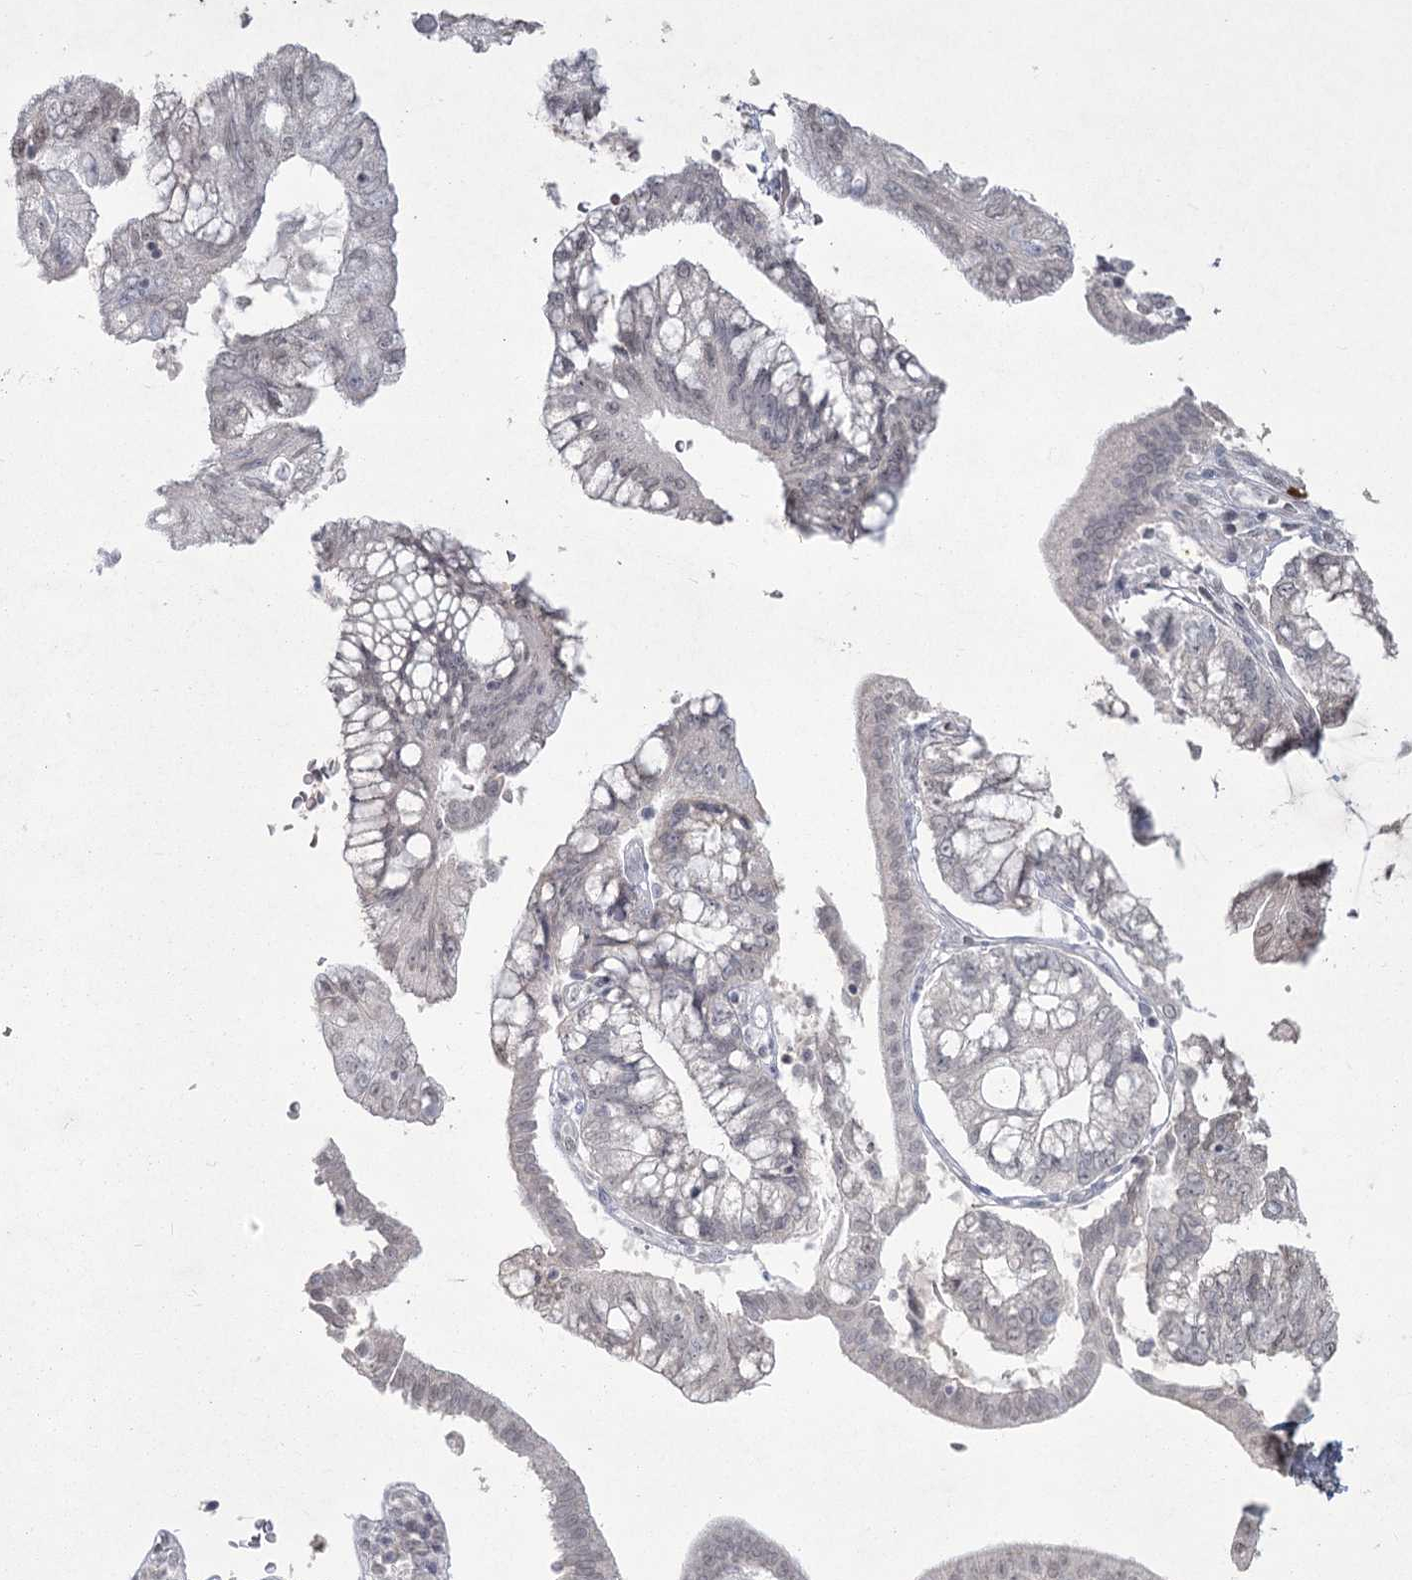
{"staining": {"intensity": "negative", "quantity": "none", "location": "none"}, "tissue": "pancreatic cancer", "cell_type": "Tumor cells", "image_type": "cancer", "snomed": [{"axis": "morphology", "description": "Adenocarcinoma, NOS"}, {"axis": "topography", "description": "Pancreas"}], "caption": "Human pancreatic cancer (adenocarcinoma) stained for a protein using IHC demonstrates no expression in tumor cells.", "gene": "LY6G5C", "patient": {"sex": "female", "age": 73}}